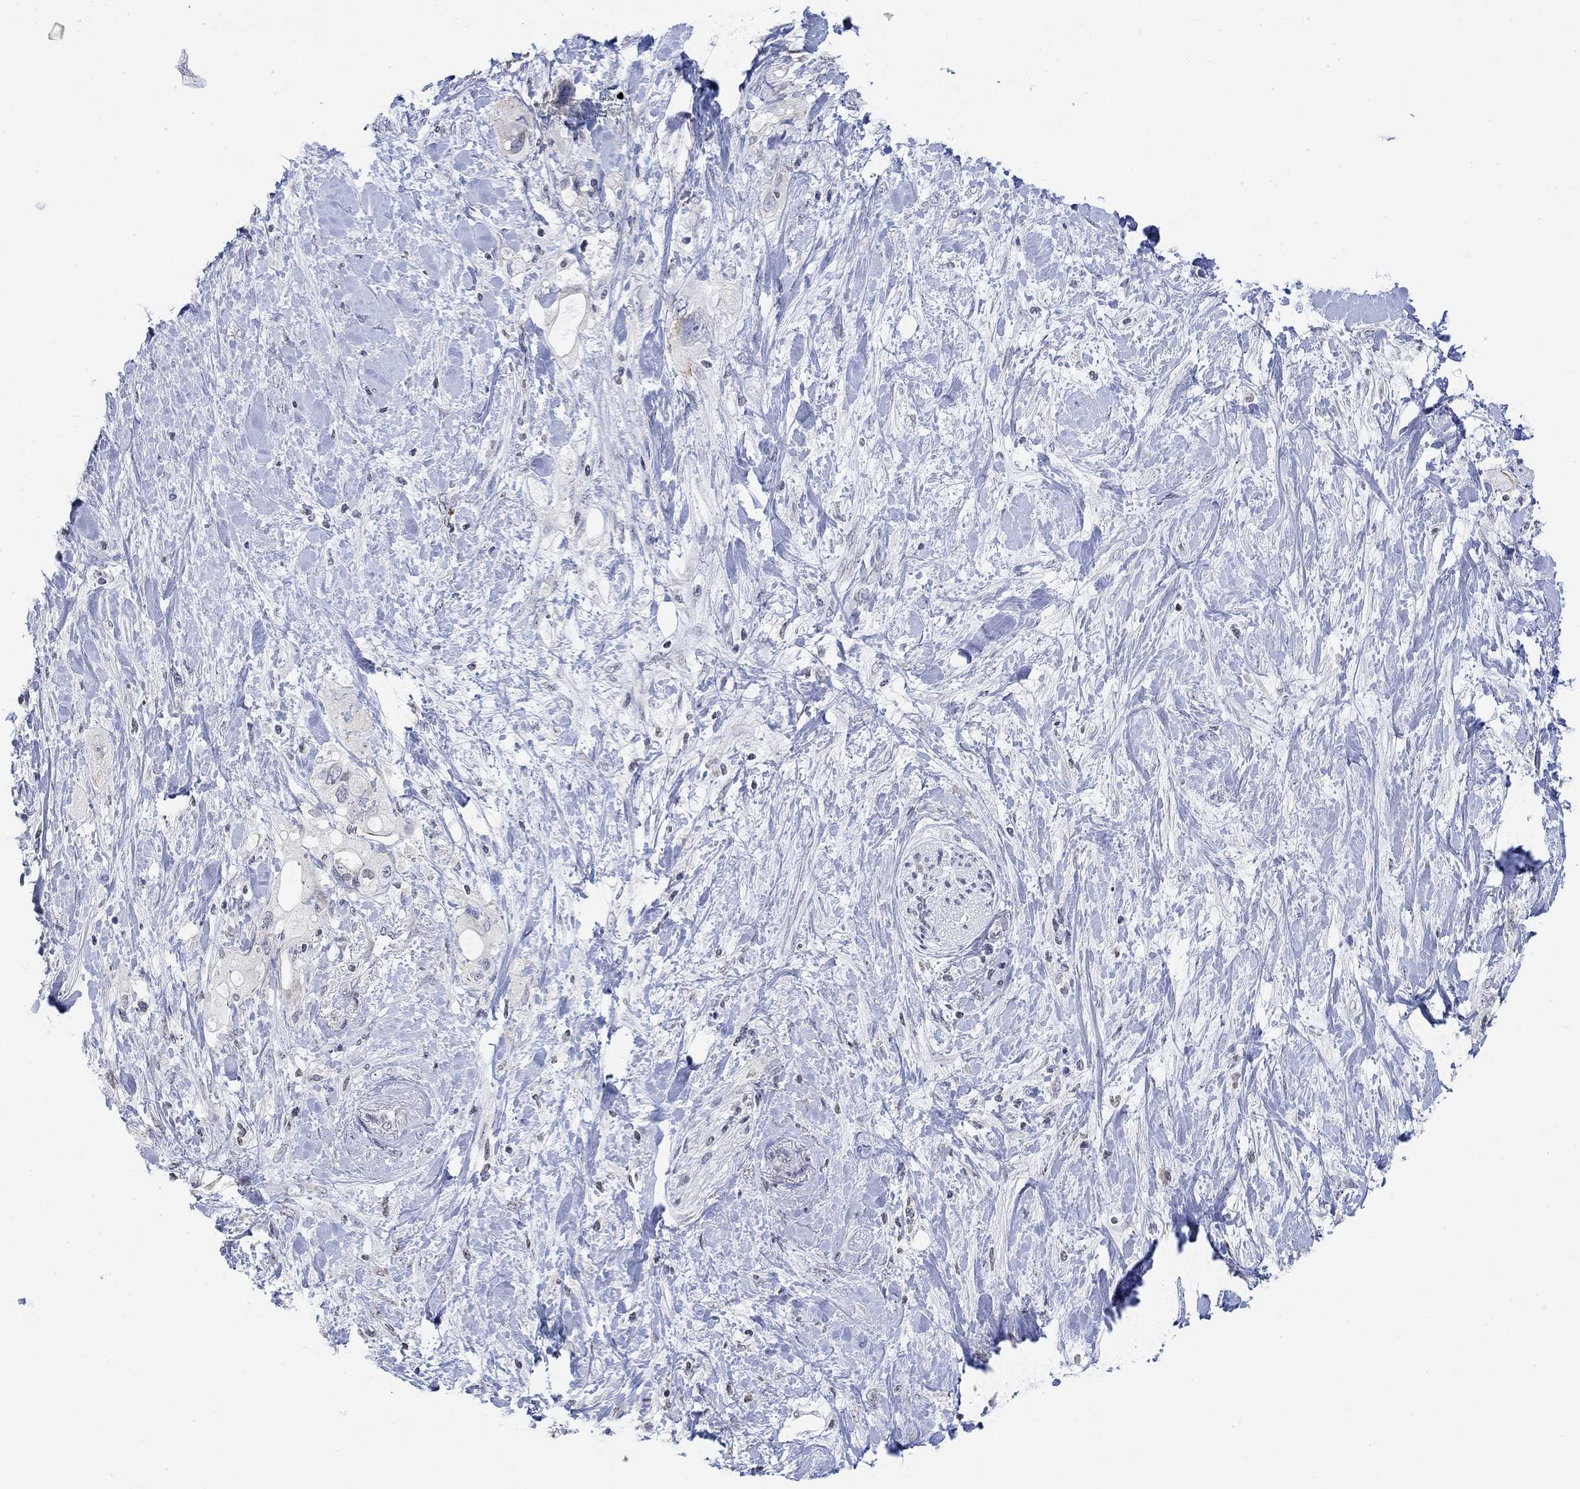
{"staining": {"intensity": "negative", "quantity": "none", "location": "none"}, "tissue": "pancreatic cancer", "cell_type": "Tumor cells", "image_type": "cancer", "snomed": [{"axis": "morphology", "description": "Adenocarcinoma, NOS"}, {"axis": "topography", "description": "Pancreas"}], "caption": "Pancreatic adenocarcinoma was stained to show a protein in brown. There is no significant expression in tumor cells. Brightfield microscopy of immunohistochemistry (IHC) stained with DAB (brown) and hematoxylin (blue), captured at high magnification.", "gene": "TMEM255A", "patient": {"sex": "female", "age": 56}}